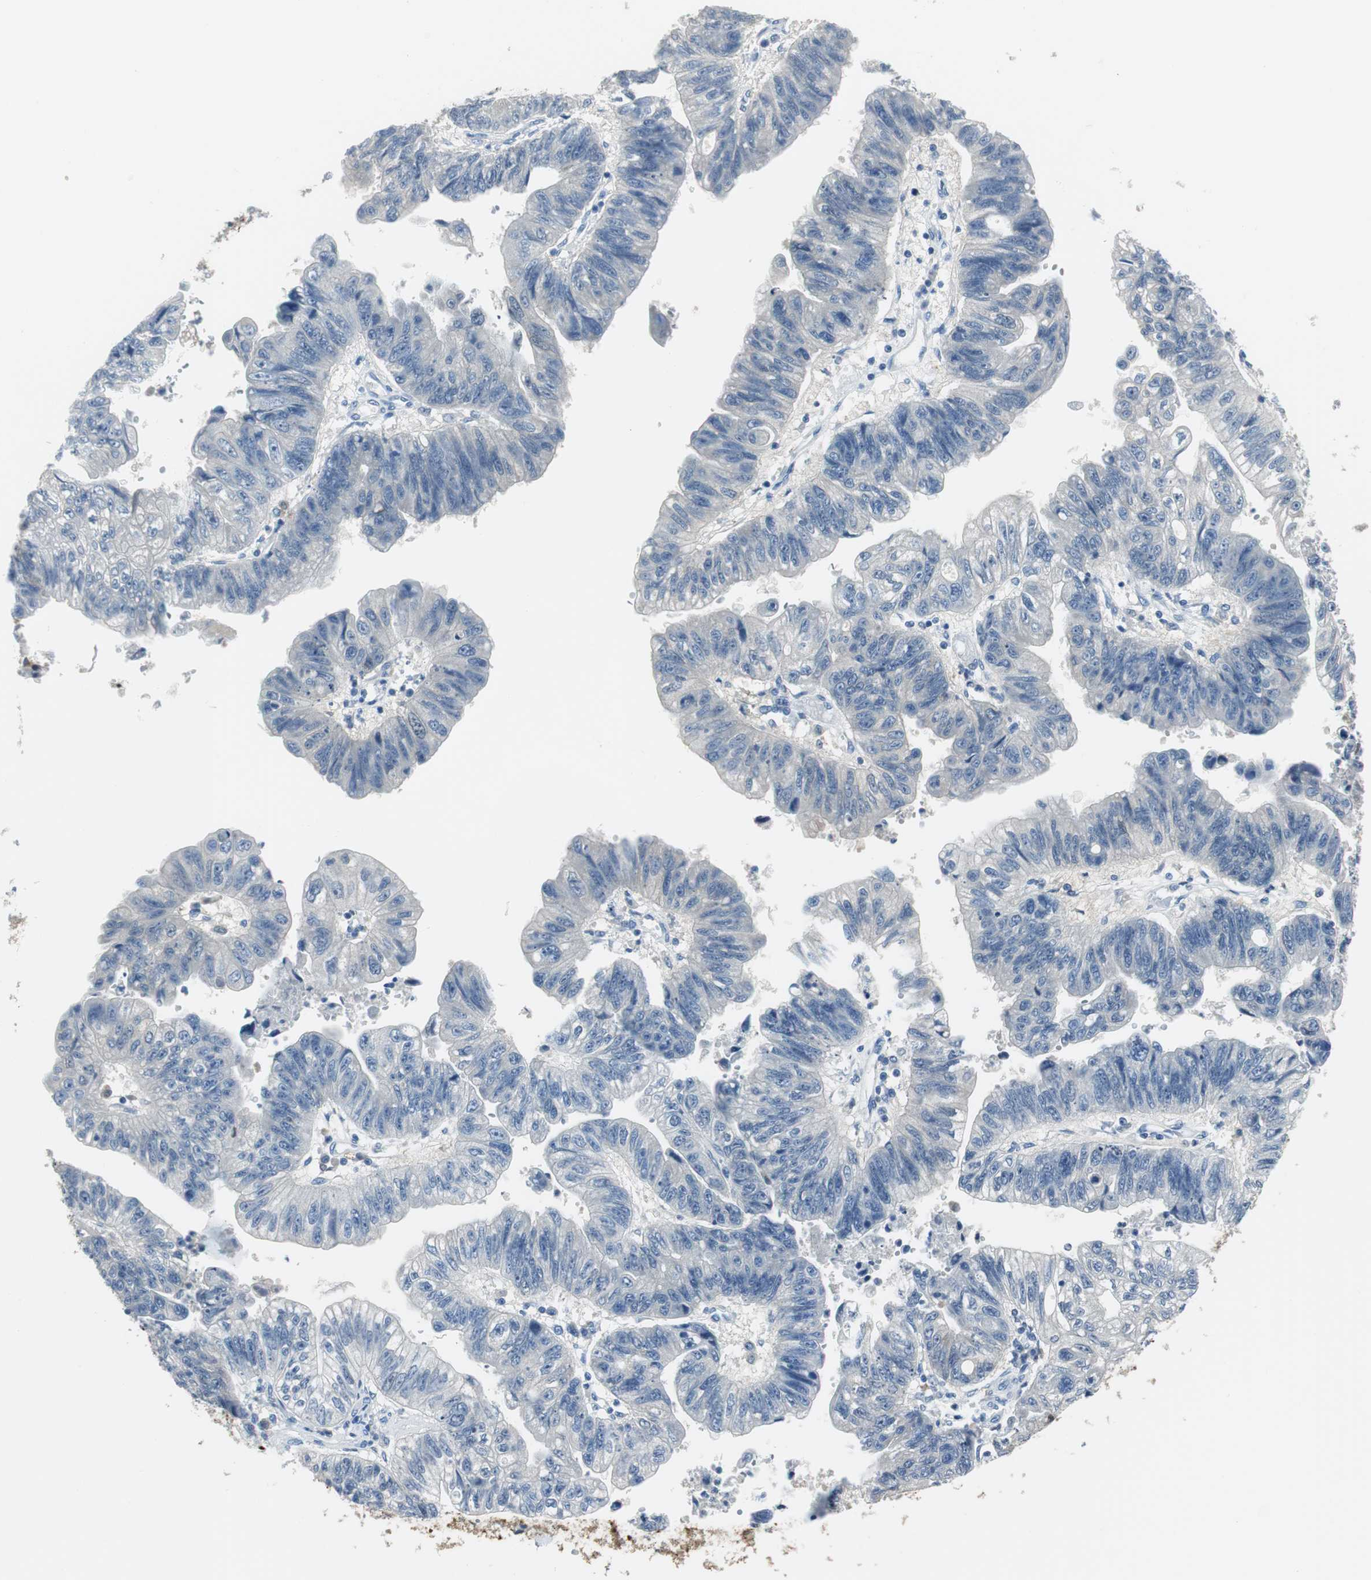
{"staining": {"intensity": "negative", "quantity": "none", "location": "none"}, "tissue": "stomach cancer", "cell_type": "Tumor cells", "image_type": "cancer", "snomed": [{"axis": "morphology", "description": "Adenocarcinoma, NOS"}, {"axis": "topography", "description": "Stomach"}], "caption": "High power microscopy photomicrograph of an immunohistochemistry (IHC) image of adenocarcinoma (stomach), revealing no significant expression in tumor cells.", "gene": "FBP1", "patient": {"sex": "male", "age": 59}}